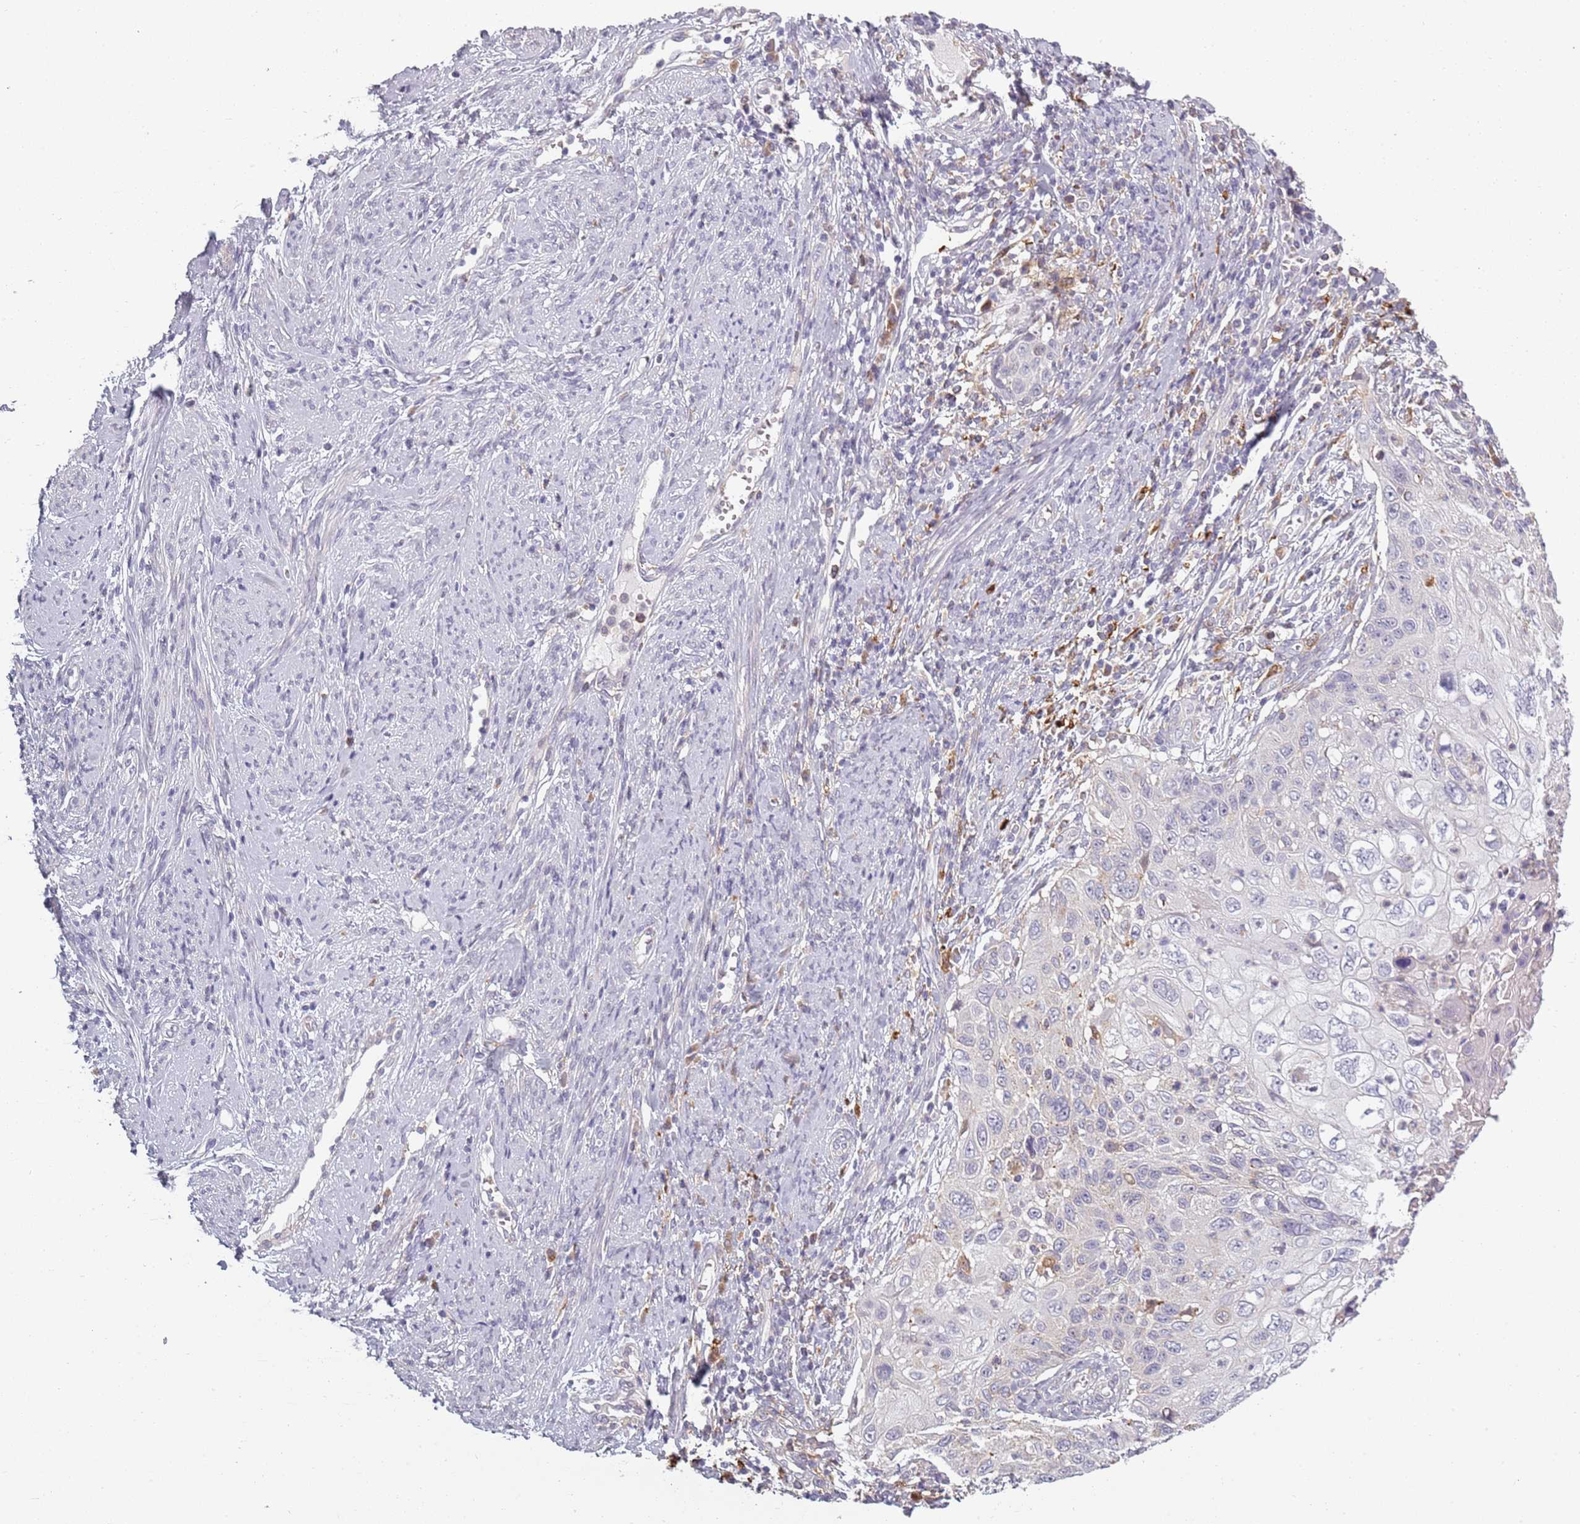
{"staining": {"intensity": "negative", "quantity": "none", "location": "none"}, "tissue": "cervical cancer", "cell_type": "Tumor cells", "image_type": "cancer", "snomed": [{"axis": "morphology", "description": "Squamous cell carcinoma, NOS"}, {"axis": "topography", "description": "Cervix"}], "caption": "Squamous cell carcinoma (cervical) was stained to show a protein in brown. There is no significant positivity in tumor cells.", "gene": "CC2D2B", "patient": {"sex": "female", "age": 70}}